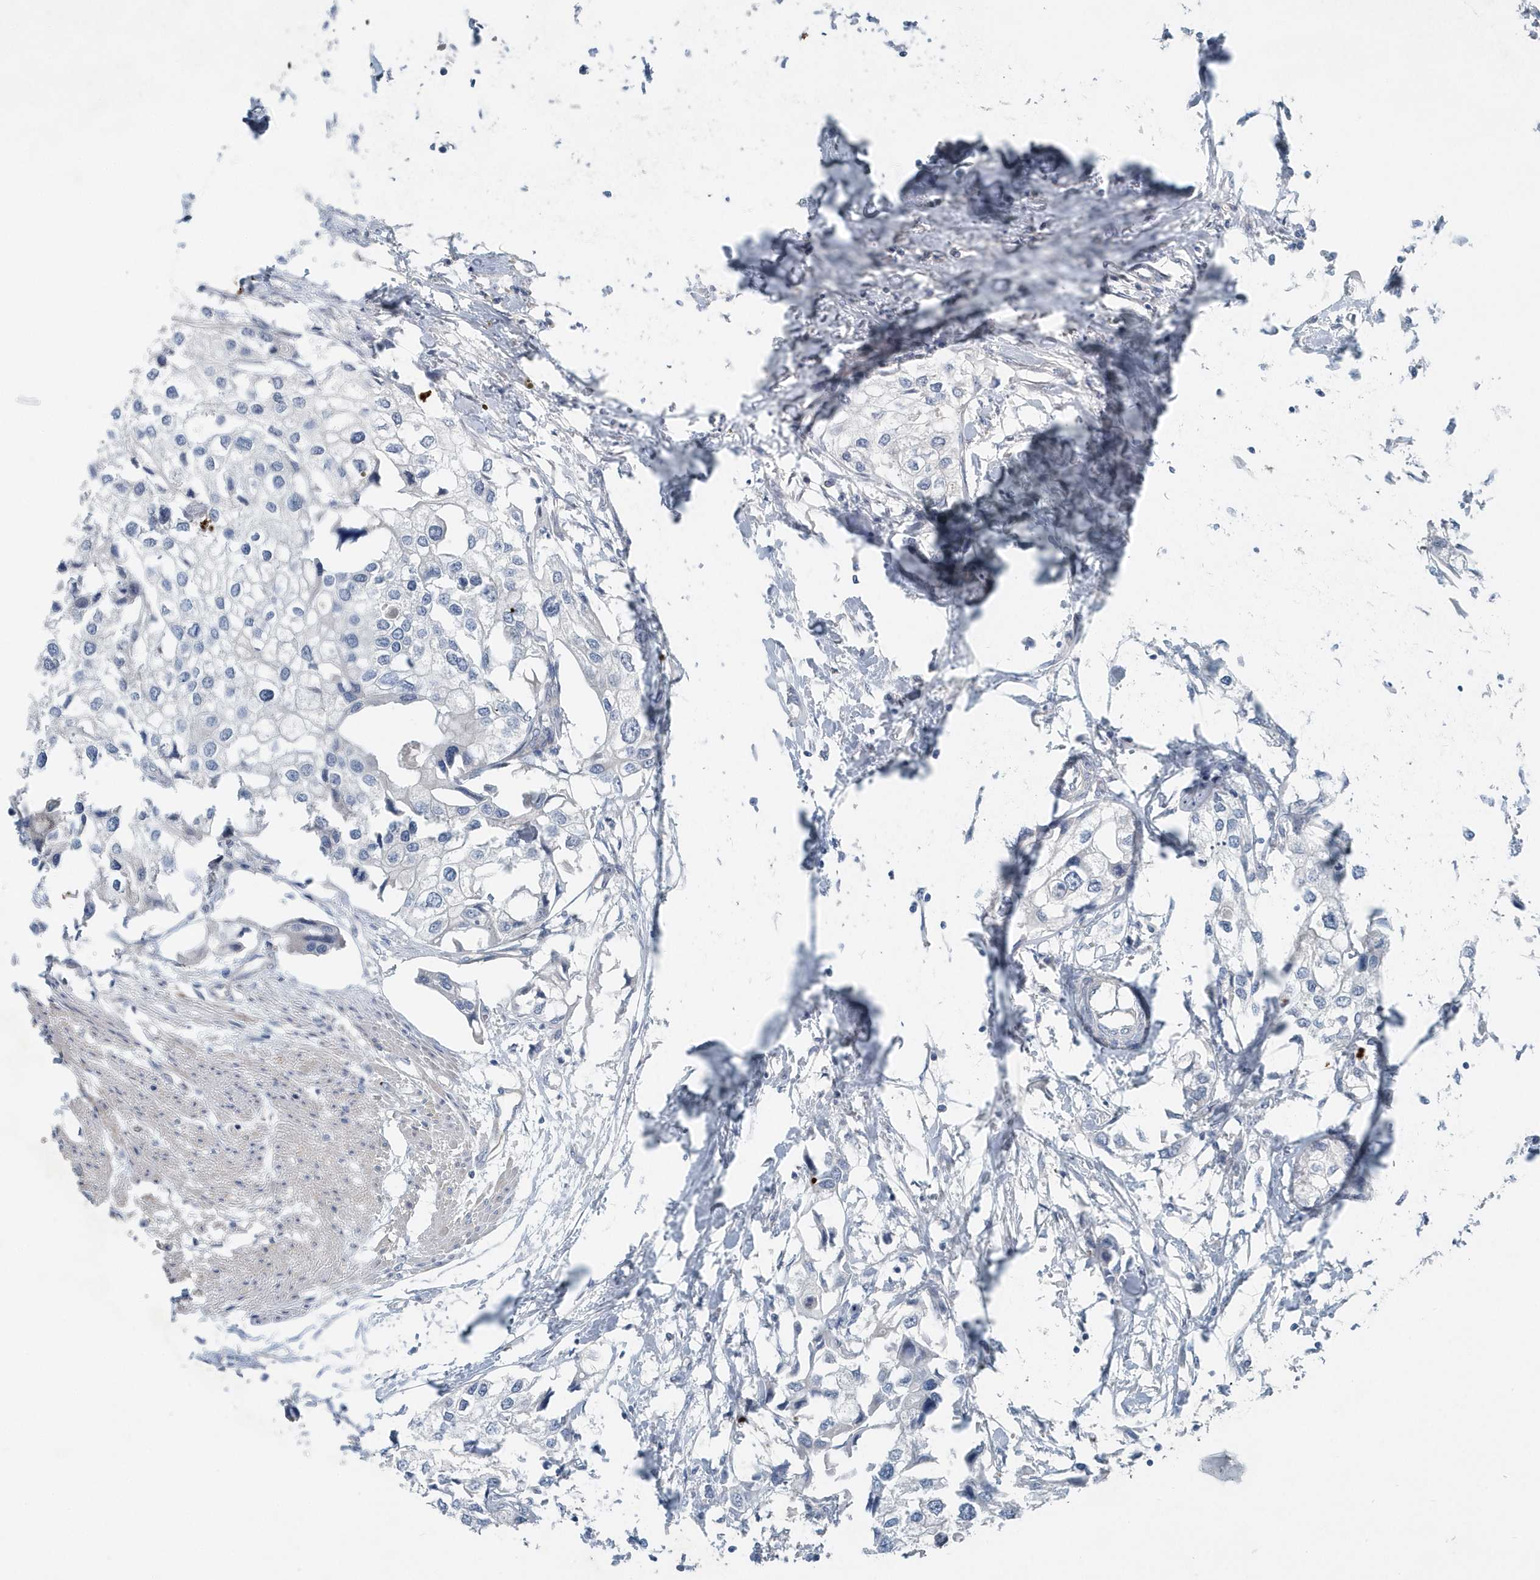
{"staining": {"intensity": "negative", "quantity": "none", "location": "none"}, "tissue": "urothelial cancer", "cell_type": "Tumor cells", "image_type": "cancer", "snomed": [{"axis": "morphology", "description": "Urothelial carcinoma, High grade"}, {"axis": "topography", "description": "Urinary bladder"}], "caption": "This is a photomicrograph of immunohistochemistry (IHC) staining of urothelial cancer, which shows no expression in tumor cells.", "gene": "MCC", "patient": {"sex": "male", "age": 64}}